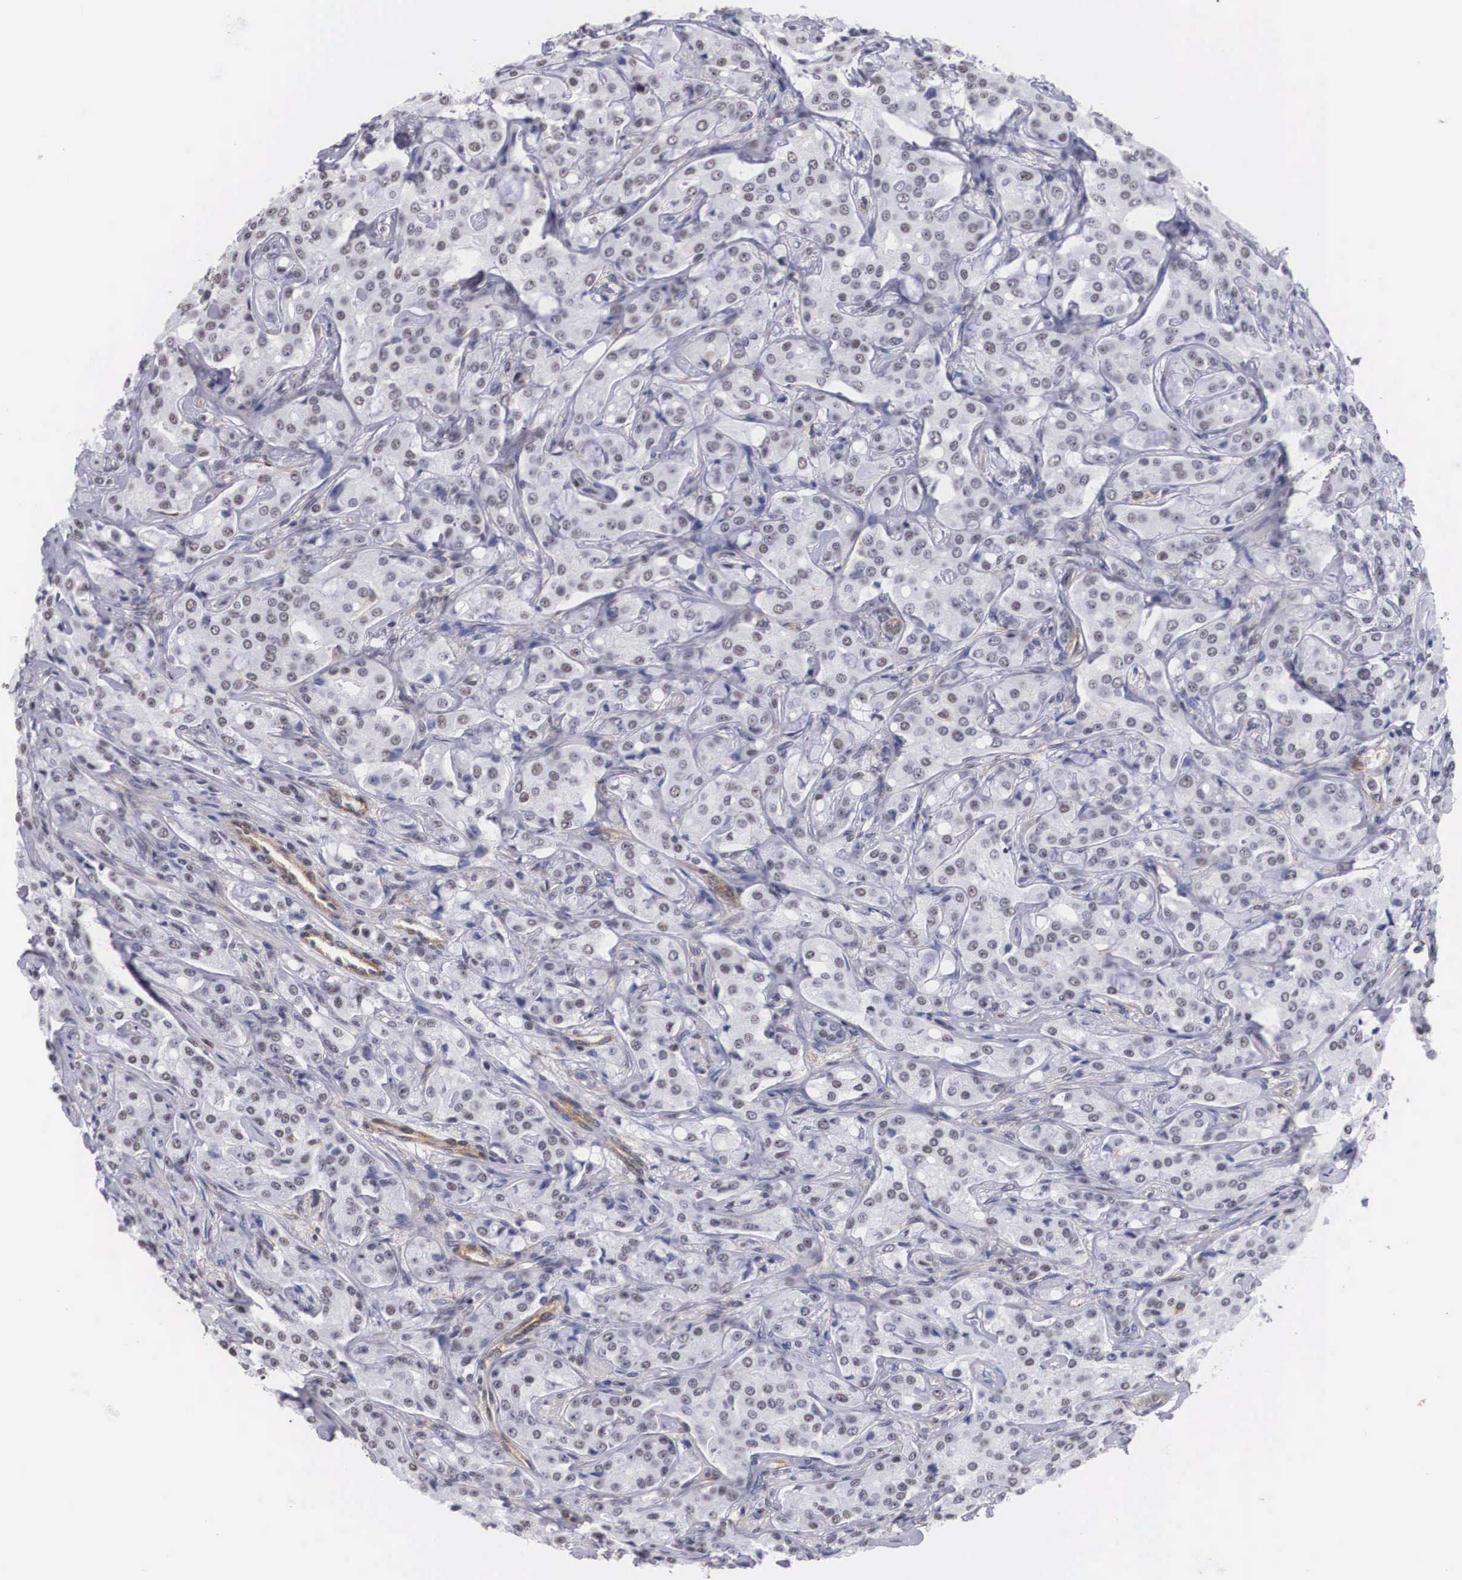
{"staining": {"intensity": "negative", "quantity": "none", "location": "none"}, "tissue": "prostate cancer", "cell_type": "Tumor cells", "image_type": "cancer", "snomed": [{"axis": "morphology", "description": "Adenocarcinoma, Medium grade"}, {"axis": "topography", "description": "Prostate"}], "caption": "A high-resolution photomicrograph shows immunohistochemistry staining of prostate cancer (medium-grade adenocarcinoma), which reveals no significant staining in tumor cells.", "gene": "NR4A2", "patient": {"sex": "male", "age": 72}}